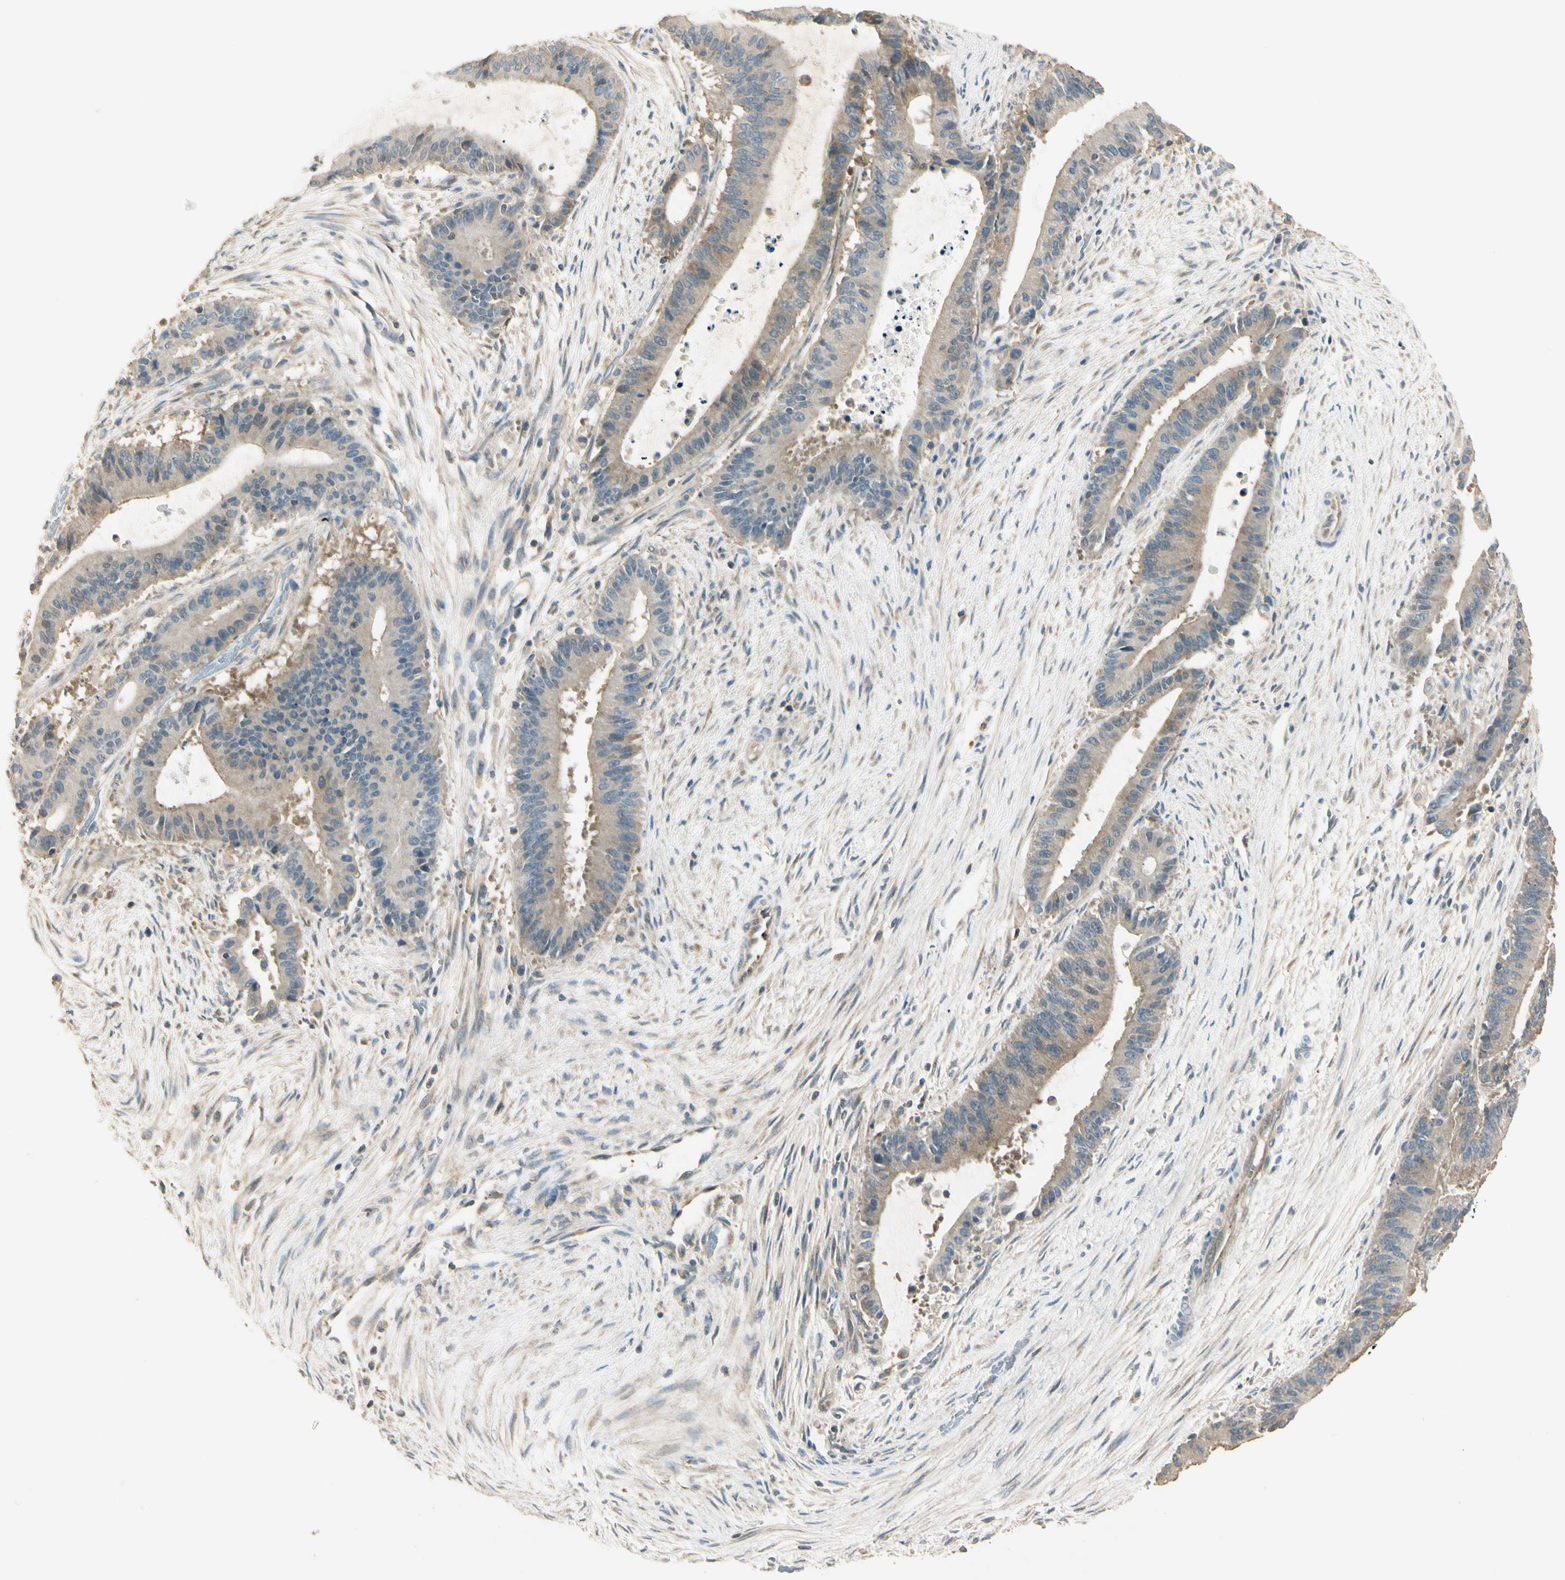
{"staining": {"intensity": "weak", "quantity": ">75%", "location": "cytoplasmic/membranous"}, "tissue": "liver cancer", "cell_type": "Tumor cells", "image_type": "cancer", "snomed": [{"axis": "morphology", "description": "Cholangiocarcinoma"}, {"axis": "topography", "description": "Liver"}], "caption": "Cholangiocarcinoma (liver) stained with DAB (3,3'-diaminobenzidine) immunohistochemistry displays low levels of weak cytoplasmic/membranous staining in approximately >75% of tumor cells.", "gene": "PLXNA1", "patient": {"sex": "female", "age": 73}}